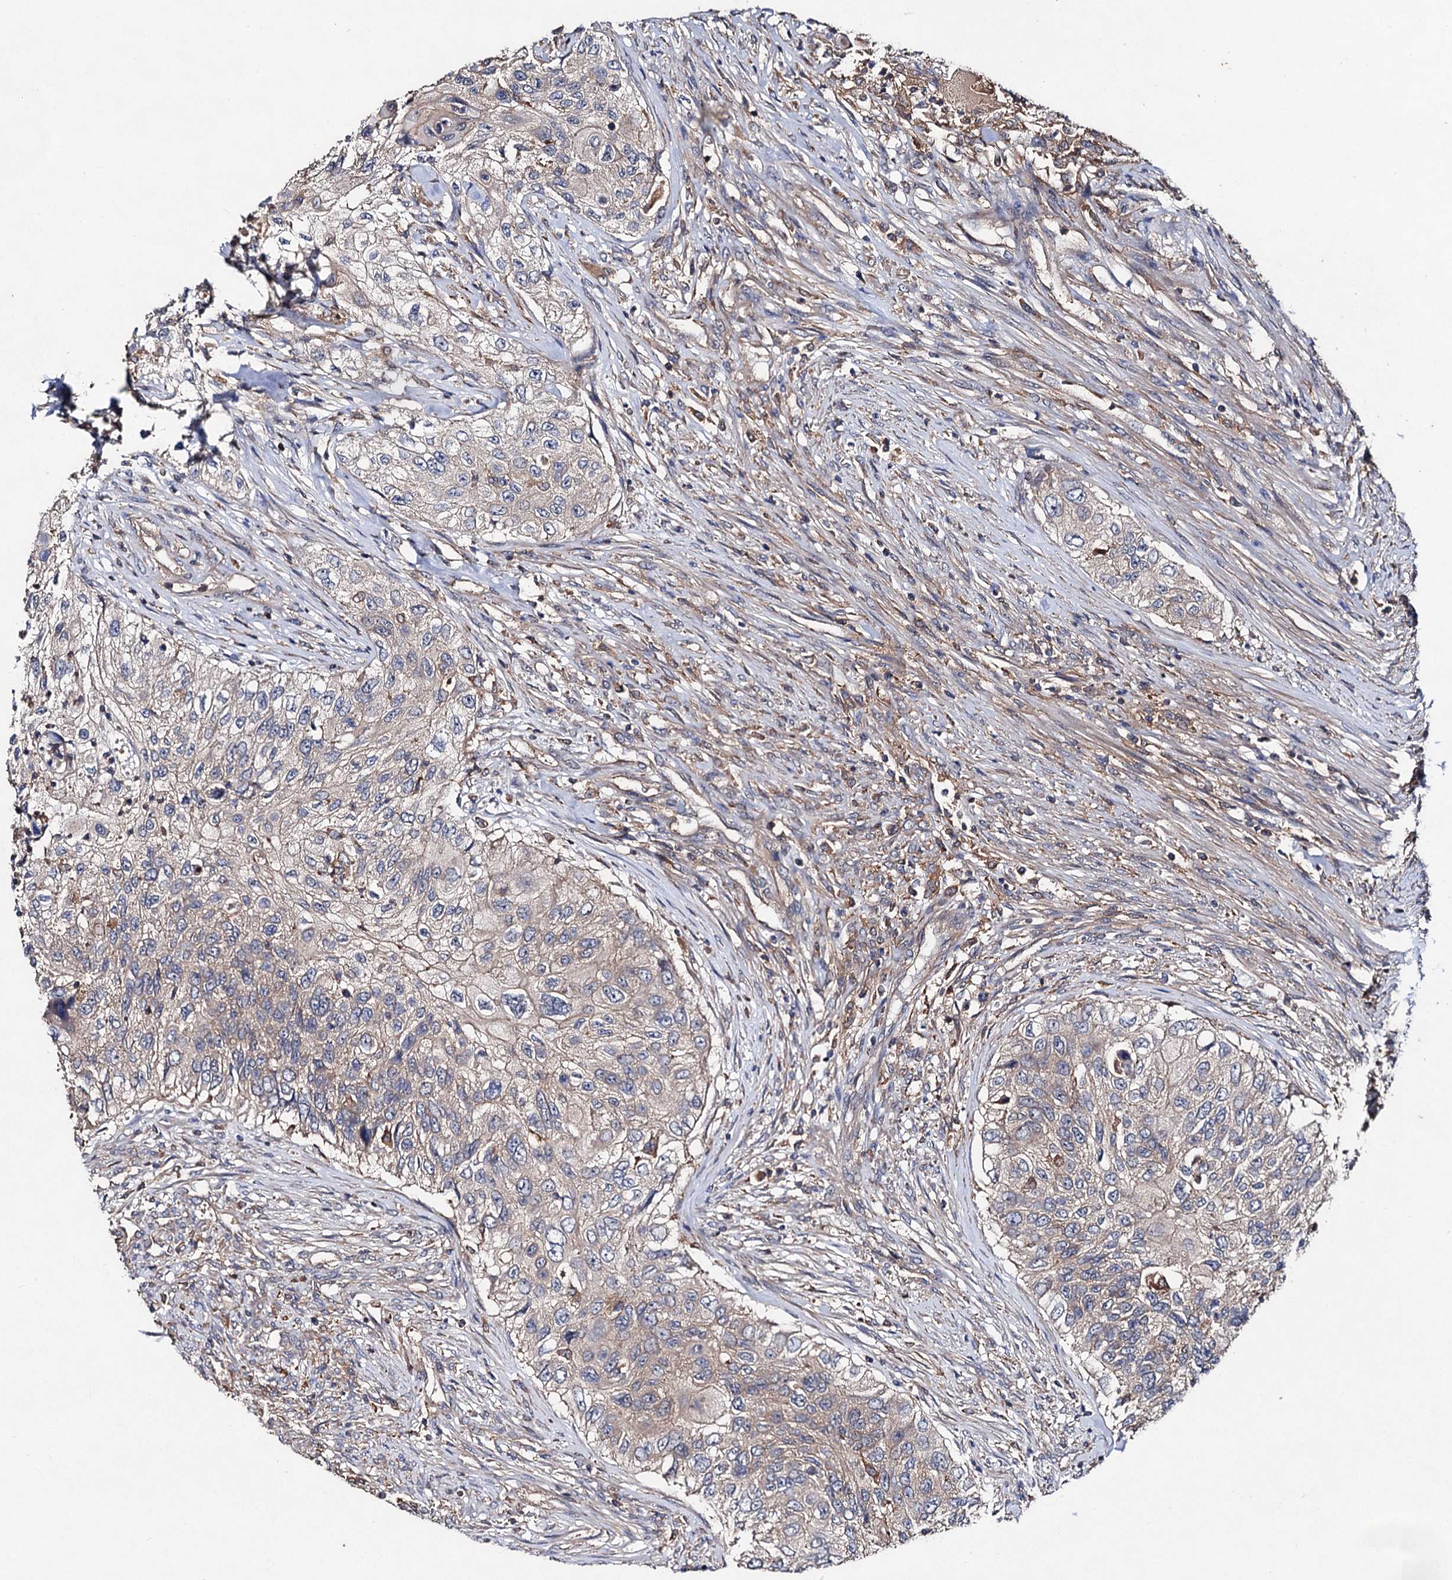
{"staining": {"intensity": "weak", "quantity": "<25%", "location": "cytoplasmic/membranous"}, "tissue": "urothelial cancer", "cell_type": "Tumor cells", "image_type": "cancer", "snomed": [{"axis": "morphology", "description": "Urothelial carcinoma, High grade"}, {"axis": "topography", "description": "Urinary bladder"}], "caption": "The immunohistochemistry micrograph has no significant positivity in tumor cells of high-grade urothelial carcinoma tissue. (Immunohistochemistry (ihc), brightfield microscopy, high magnification).", "gene": "VPS29", "patient": {"sex": "female", "age": 60}}